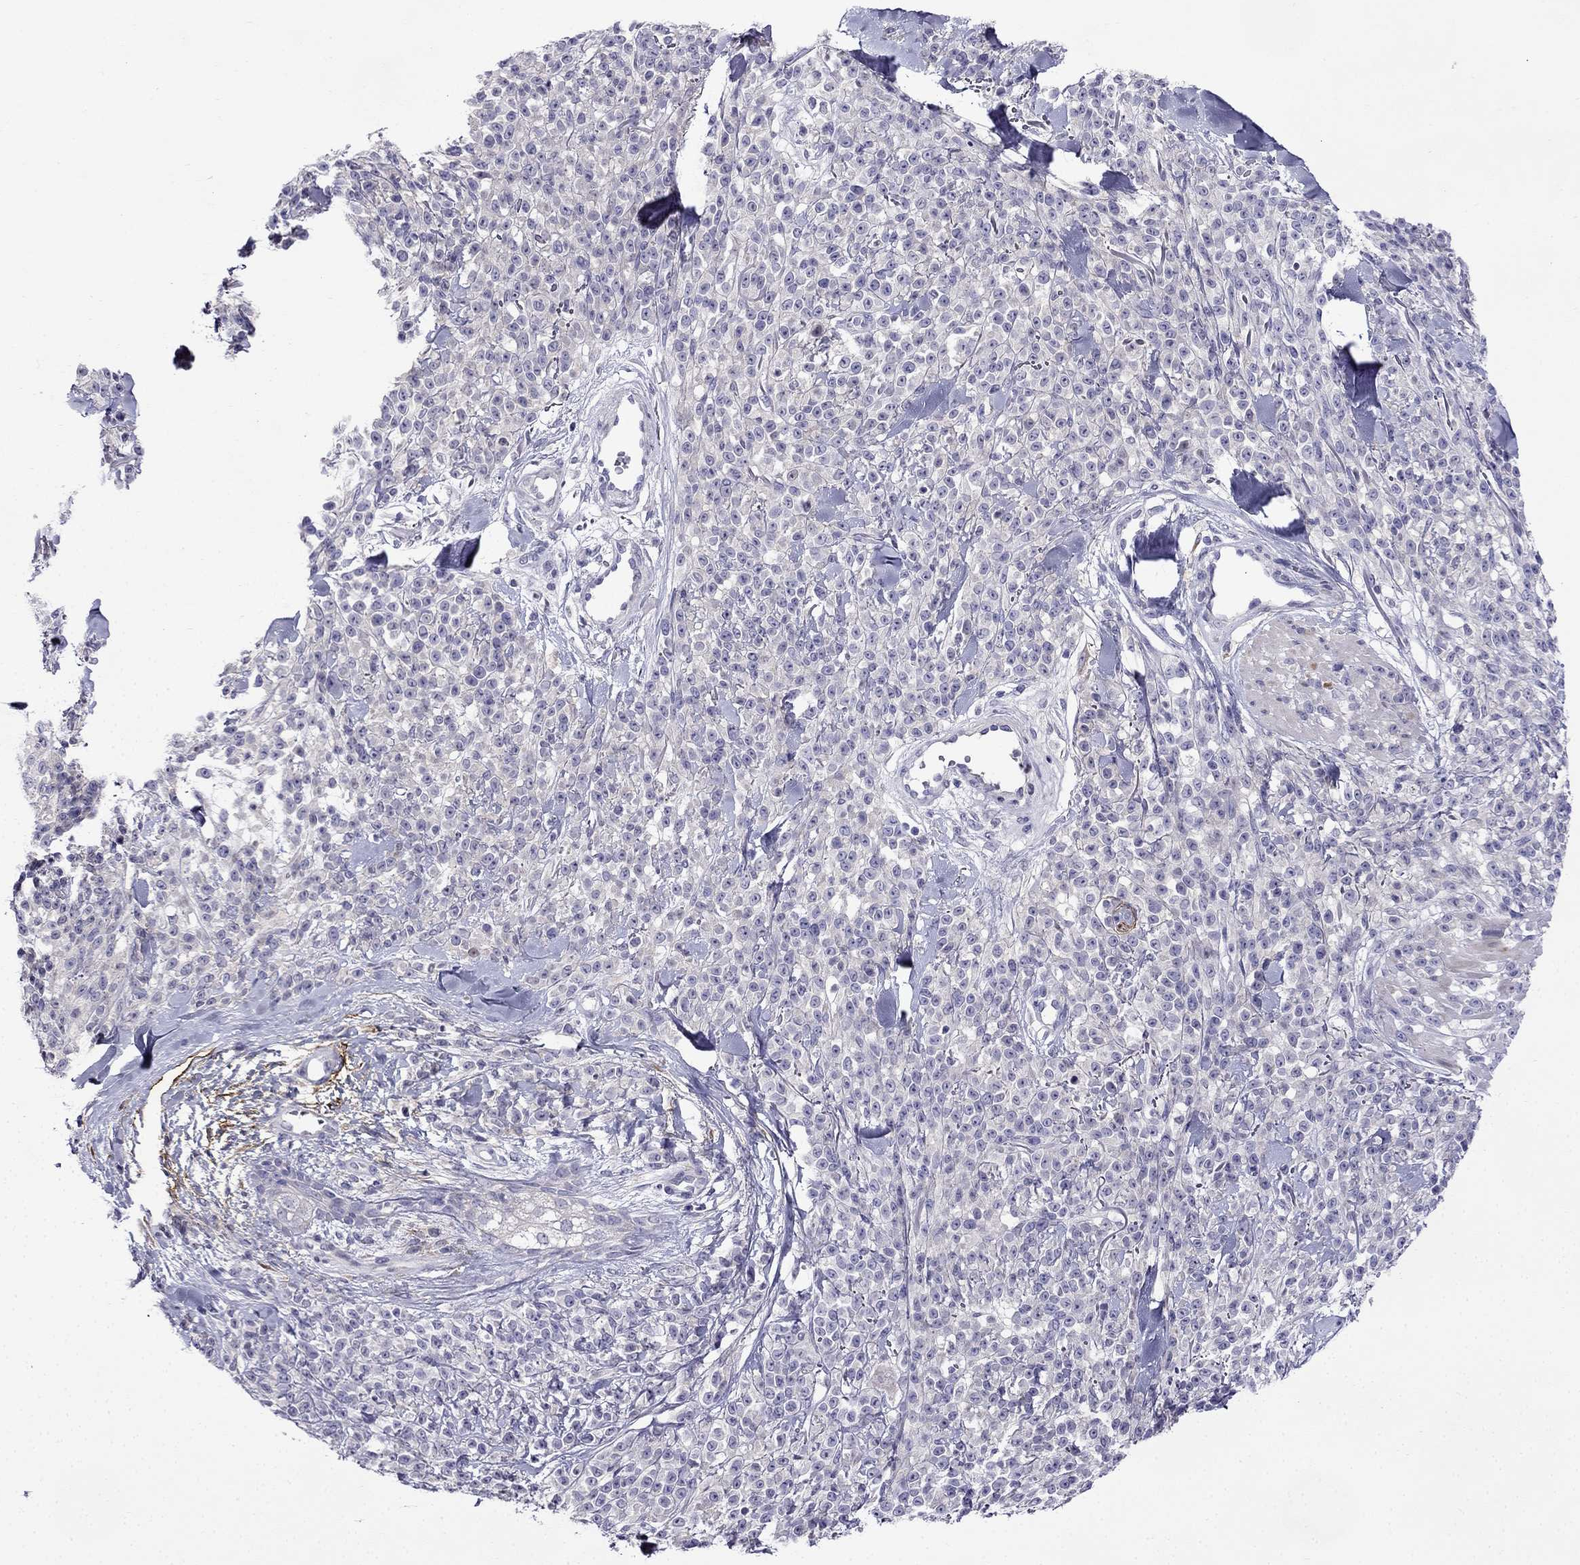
{"staining": {"intensity": "negative", "quantity": "none", "location": "none"}, "tissue": "melanoma", "cell_type": "Tumor cells", "image_type": "cancer", "snomed": [{"axis": "morphology", "description": "Malignant melanoma, NOS"}, {"axis": "topography", "description": "Skin"}, {"axis": "topography", "description": "Skin of trunk"}], "caption": "Immunohistochemistry micrograph of neoplastic tissue: human melanoma stained with DAB (3,3'-diaminobenzidine) exhibits no significant protein staining in tumor cells.", "gene": "PI16", "patient": {"sex": "male", "age": 74}}